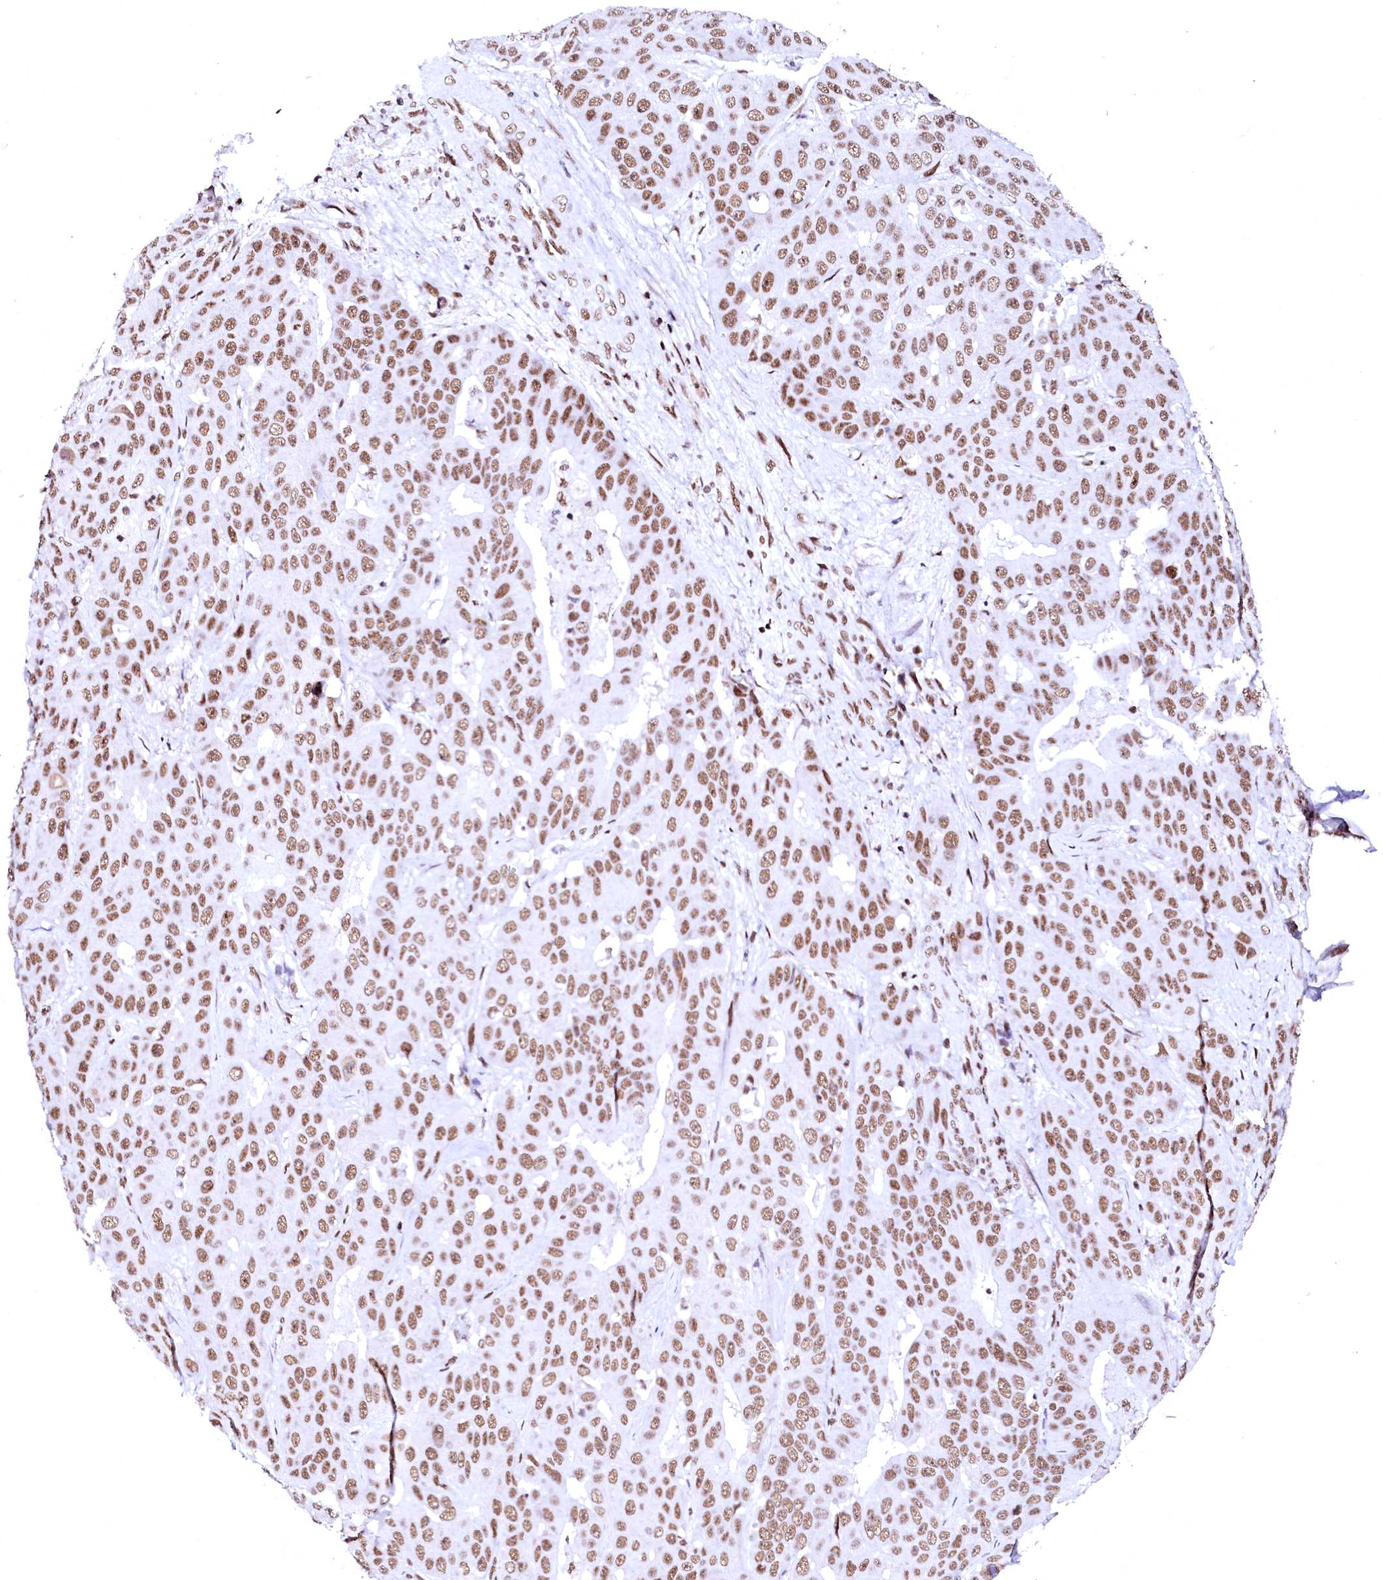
{"staining": {"intensity": "moderate", "quantity": ">75%", "location": "nuclear"}, "tissue": "liver cancer", "cell_type": "Tumor cells", "image_type": "cancer", "snomed": [{"axis": "morphology", "description": "Cholangiocarcinoma"}, {"axis": "topography", "description": "Liver"}], "caption": "Cholangiocarcinoma (liver) tissue demonstrates moderate nuclear positivity in approximately >75% of tumor cells (IHC, brightfield microscopy, high magnification).", "gene": "CPSF6", "patient": {"sex": "female", "age": 52}}